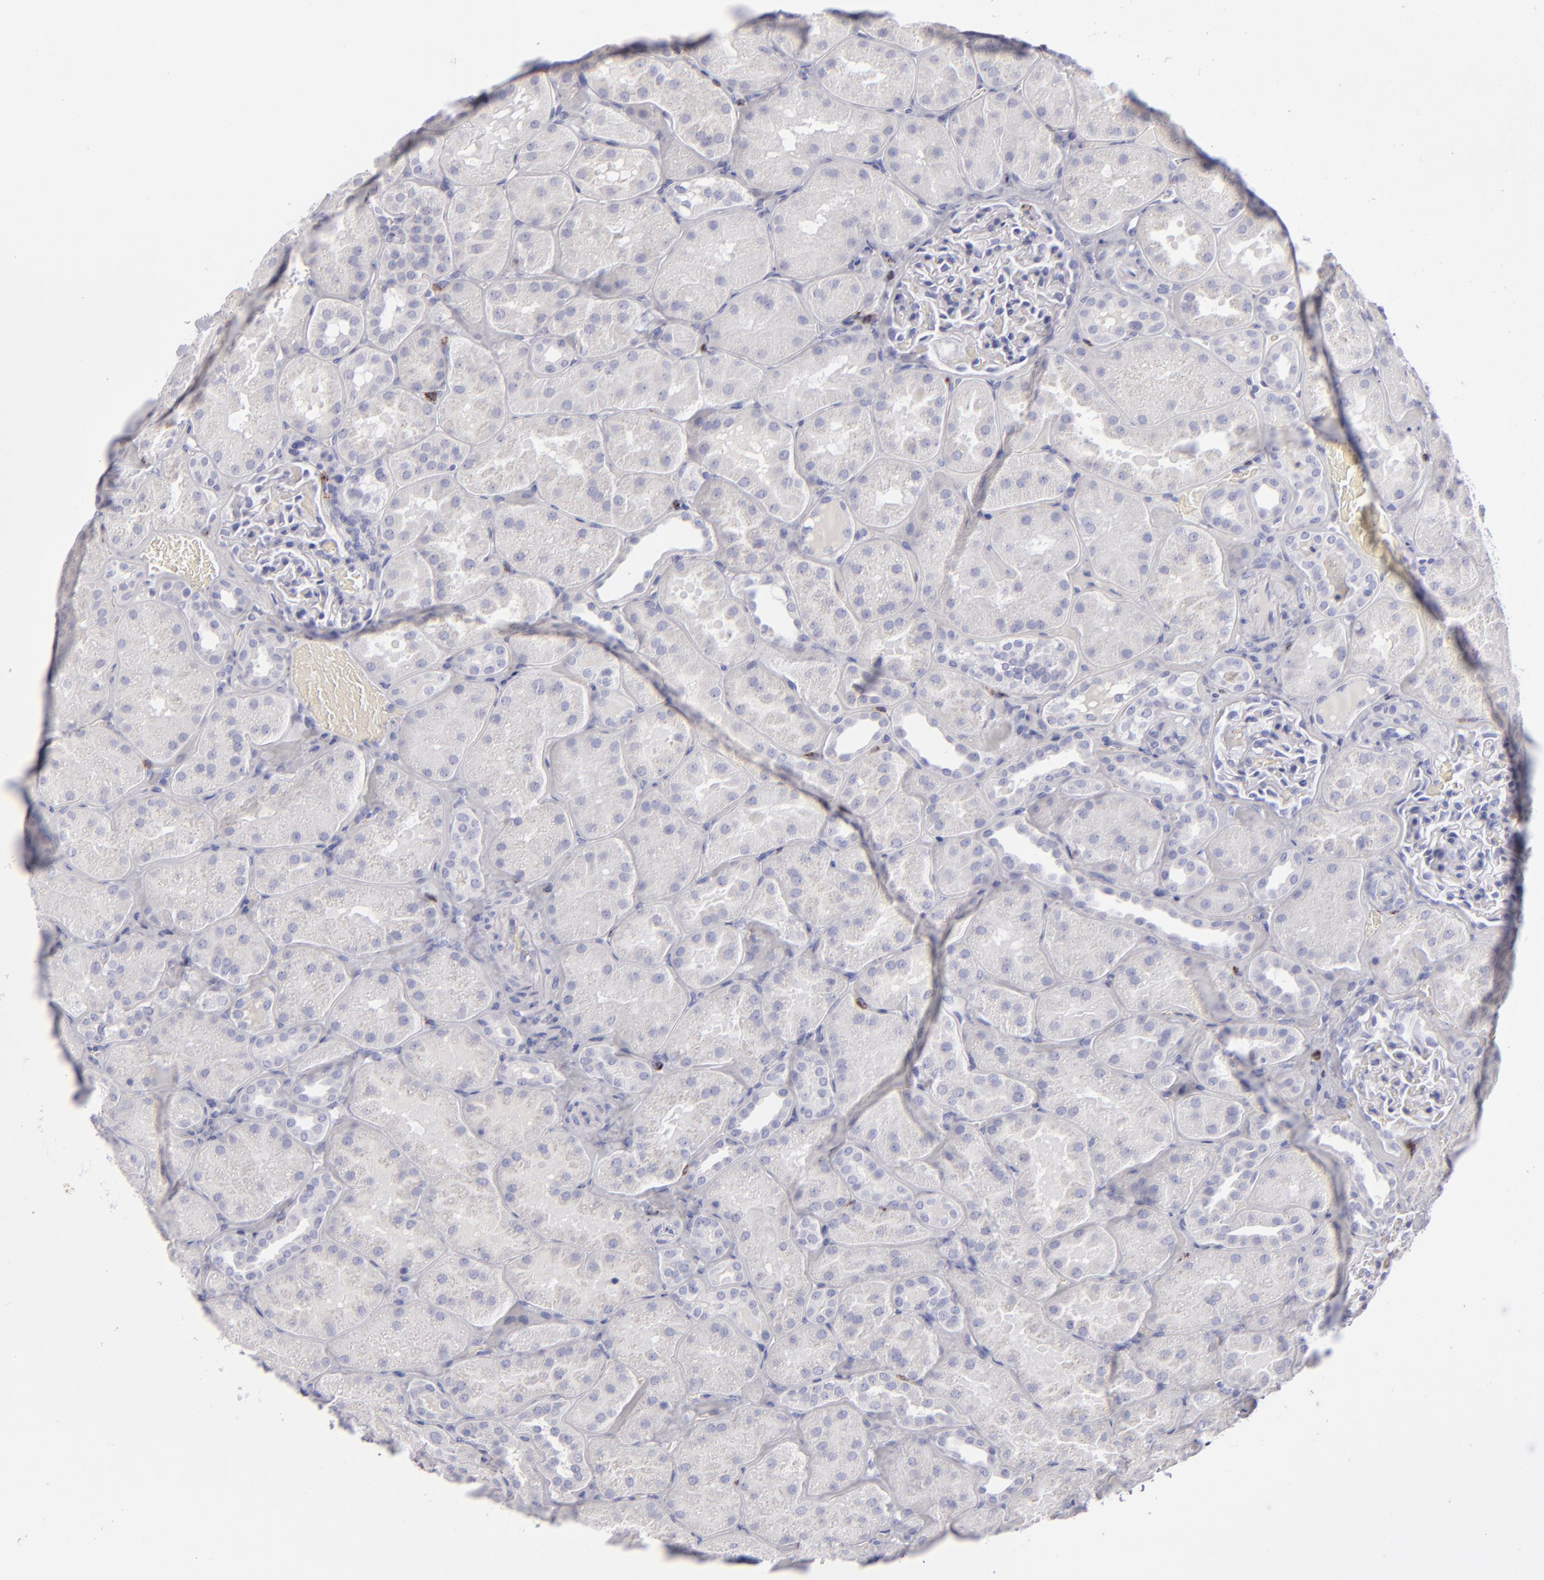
{"staining": {"intensity": "negative", "quantity": "none", "location": "none"}, "tissue": "kidney", "cell_type": "Cells in glomeruli", "image_type": "normal", "snomed": [{"axis": "morphology", "description": "Normal tissue, NOS"}, {"axis": "topography", "description": "Kidney"}], "caption": "An immunohistochemistry histopathology image of benign kidney is shown. There is no staining in cells in glomeruli of kidney.", "gene": "CD2", "patient": {"sex": "male", "age": 28}}